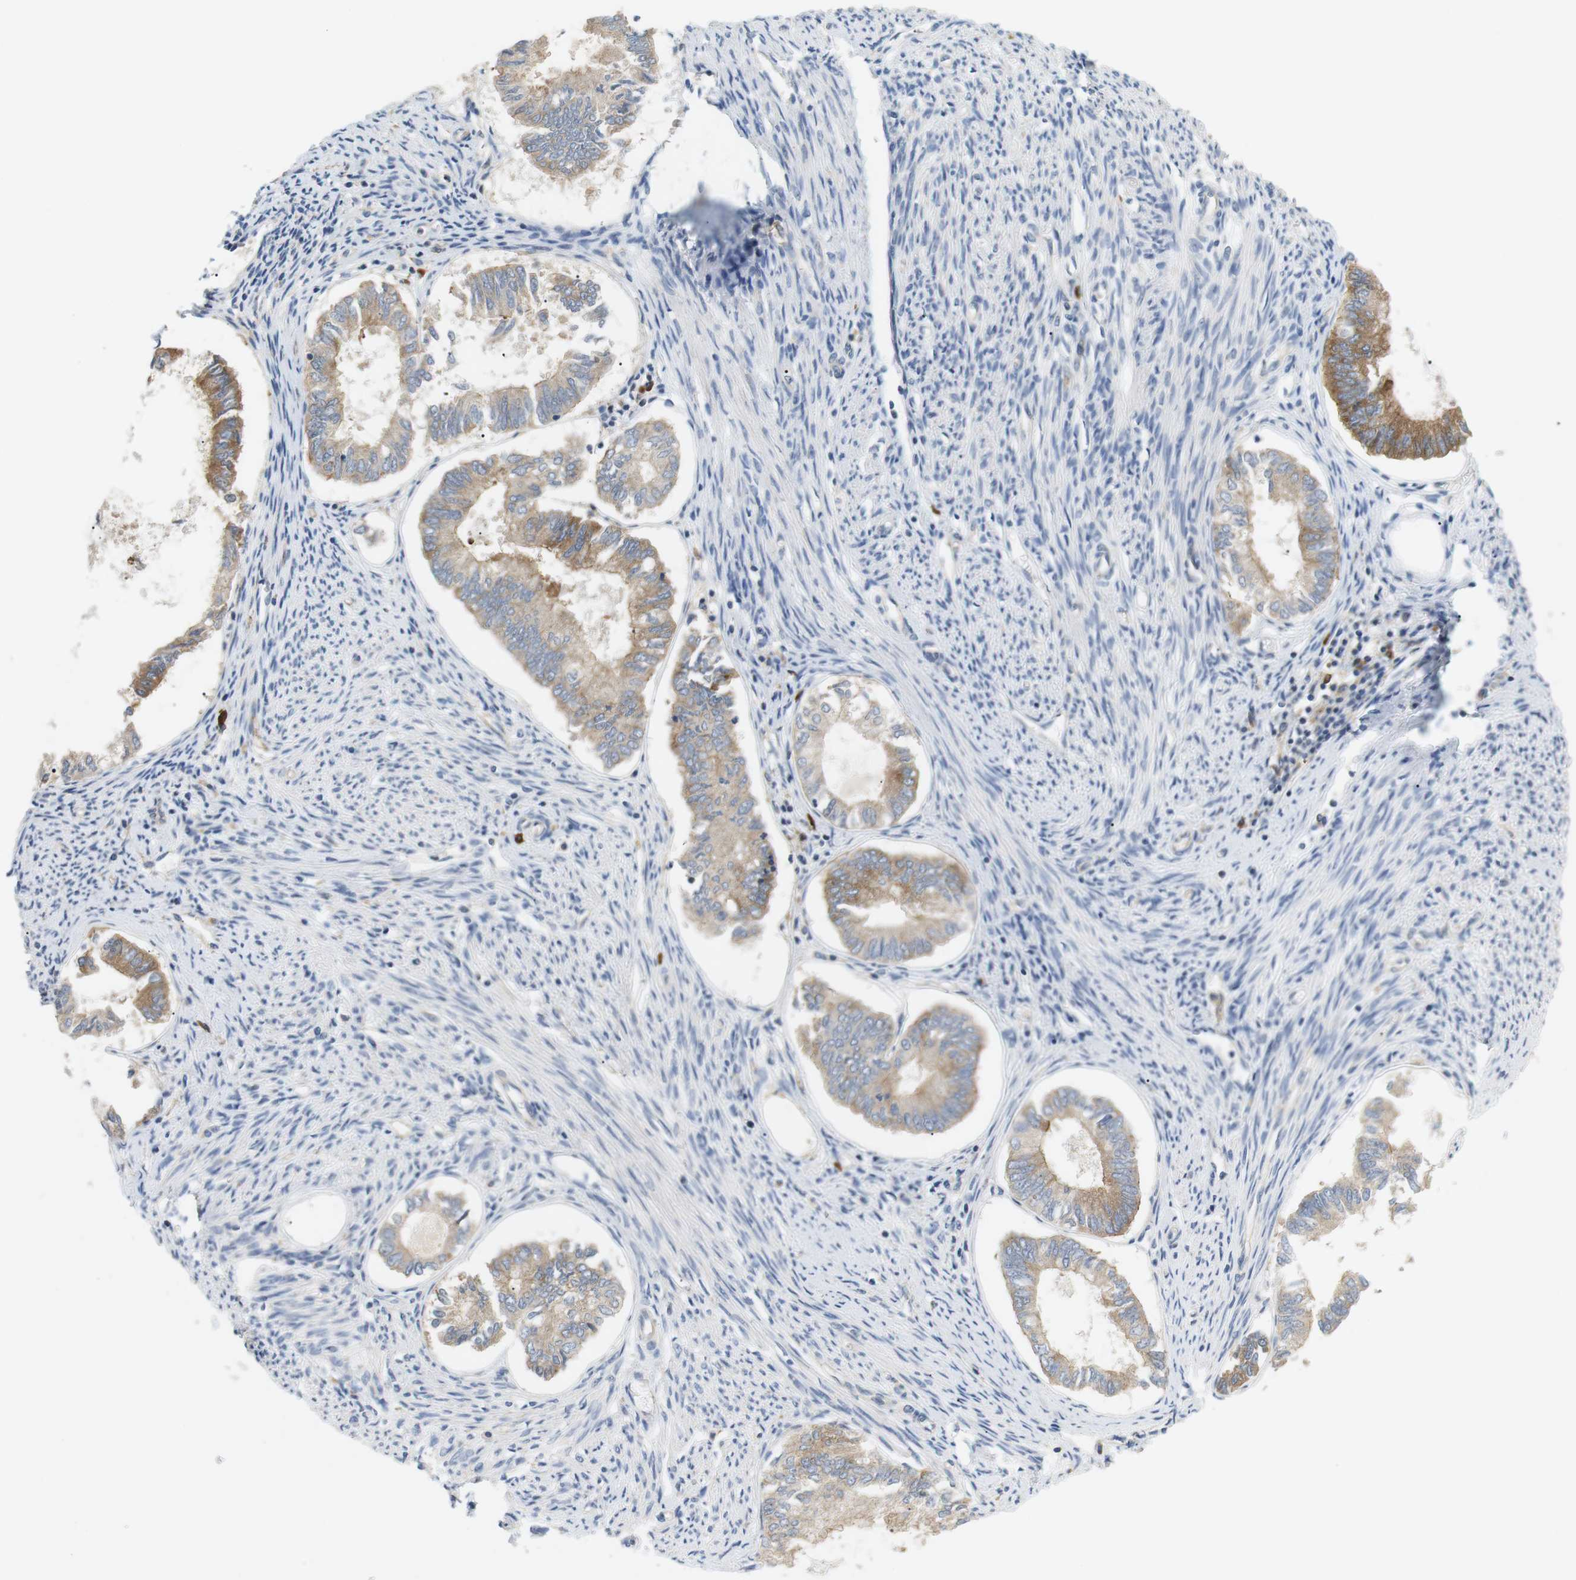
{"staining": {"intensity": "moderate", "quantity": ">75%", "location": "cytoplasmic/membranous"}, "tissue": "endometrial cancer", "cell_type": "Tumor cells", "image_type": "cancer", "snomed": [{"axis": "morphology", "description": "Adenocarcinoma, NOS"}, {"axis": "topography", "description": "Endometrium"}], "caption": "IHC micrograph of human adenocarcinoma (endometrial) stained for a protein (brown), which demonstrates medium levels of moderate cytoplasmic/membranous staining in about >75% of tumor cells.", "gene": "TMEM200A", "patient": {"sex": "female", "age": 86}}